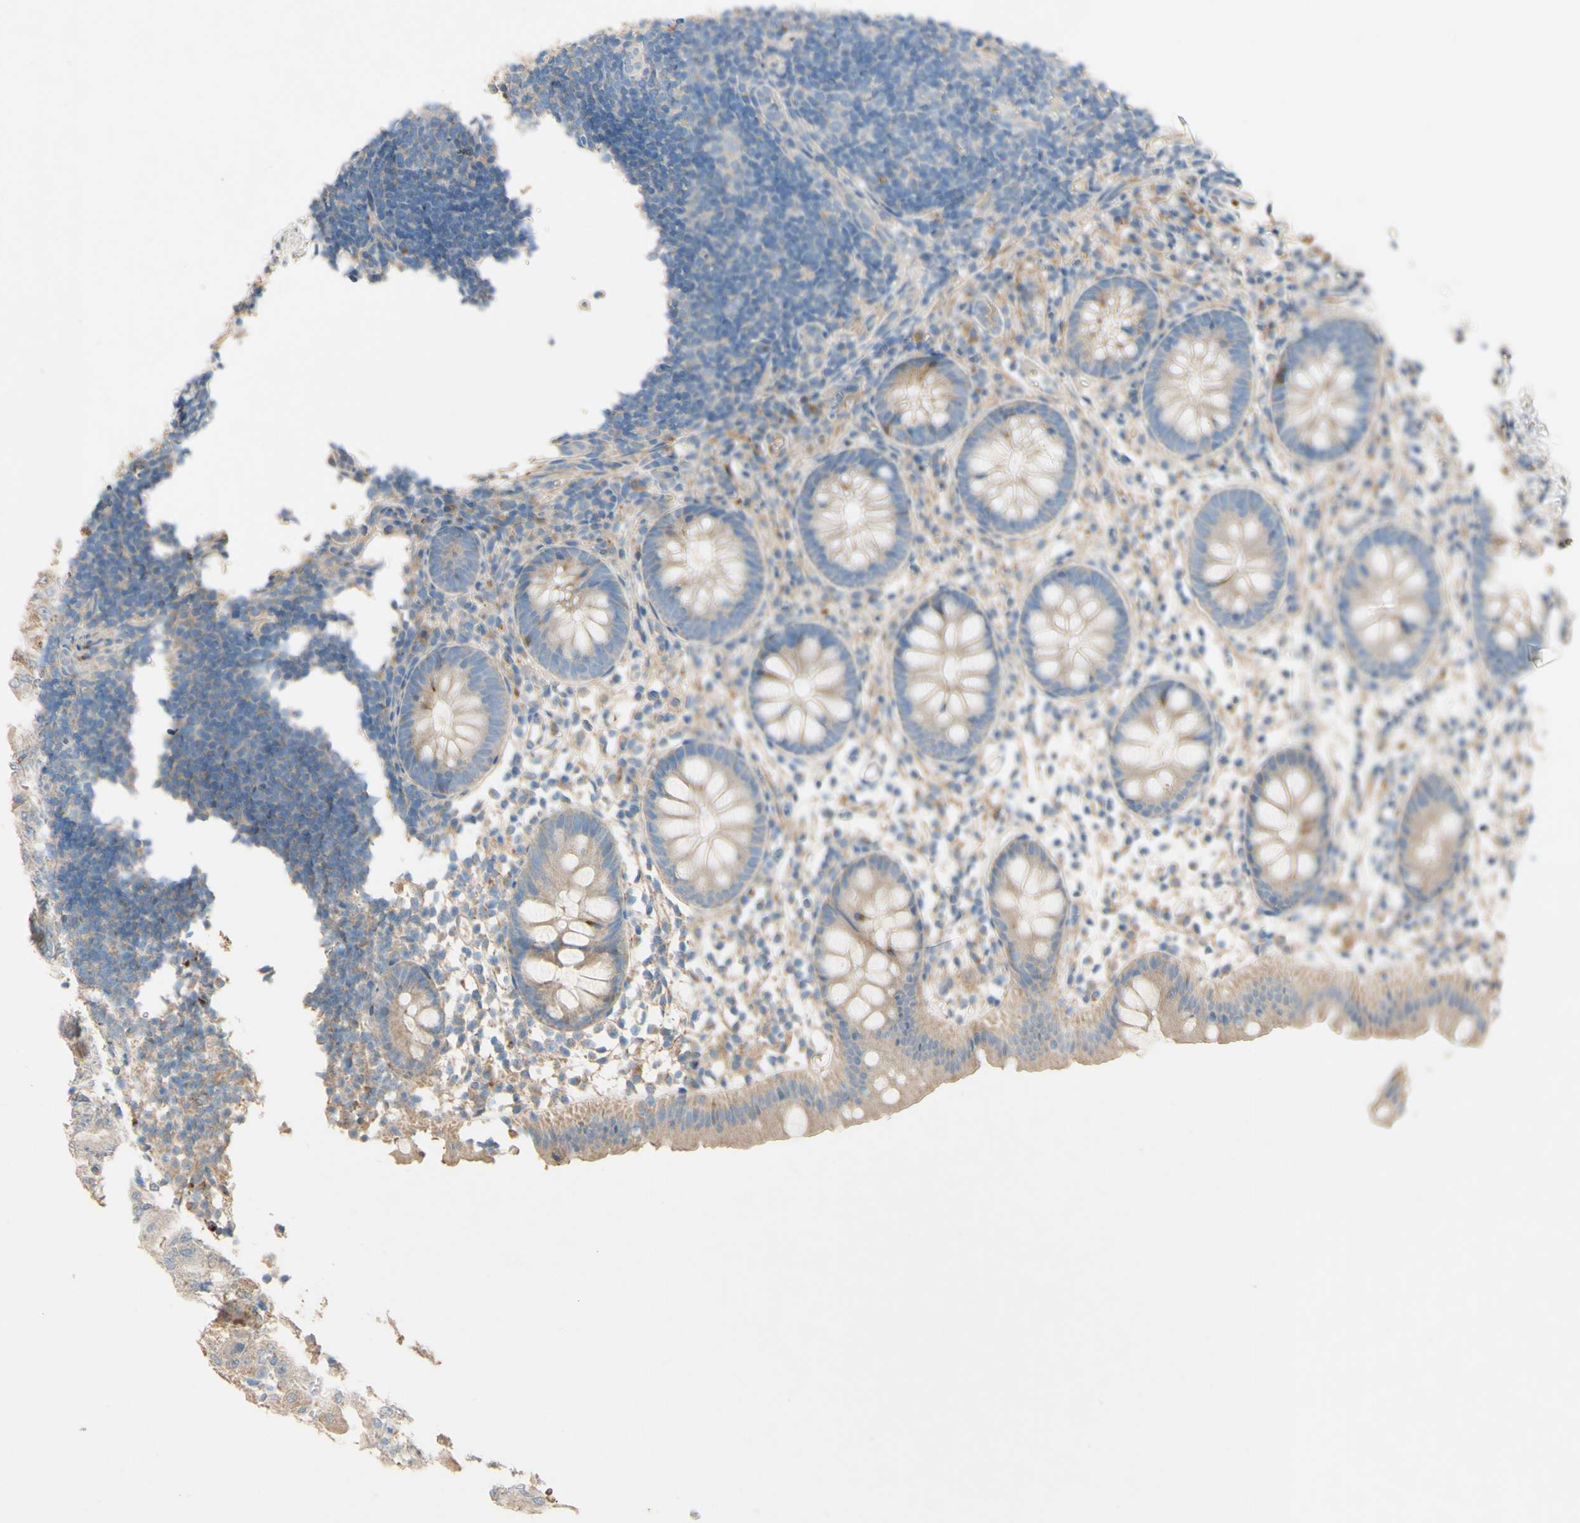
{"staining": {"intensity": "moderate", "quantity": "25%-75%", "location": "cytoplasmic/membranous"}, "tissue": "appendix", "cell_type": "Glandular cells", "image_type": "normal", "snomed": [{"axis": "morphology", "description": "Normal tissue, NOS"}, {"axis": "topography", "description": "Appendix"}], "caption": "Immunohistochemistry of benign human appendix shows medium levels of moderate cytoplasmic/membranous expression in approximately 25%-75% of glandular cells. Immunohistochemistry (ihc) stains the protein of interest in brown and the nuclei are stained blue.", "gene": "DKK3", "patient": {"sex": "female", "age": 20}}